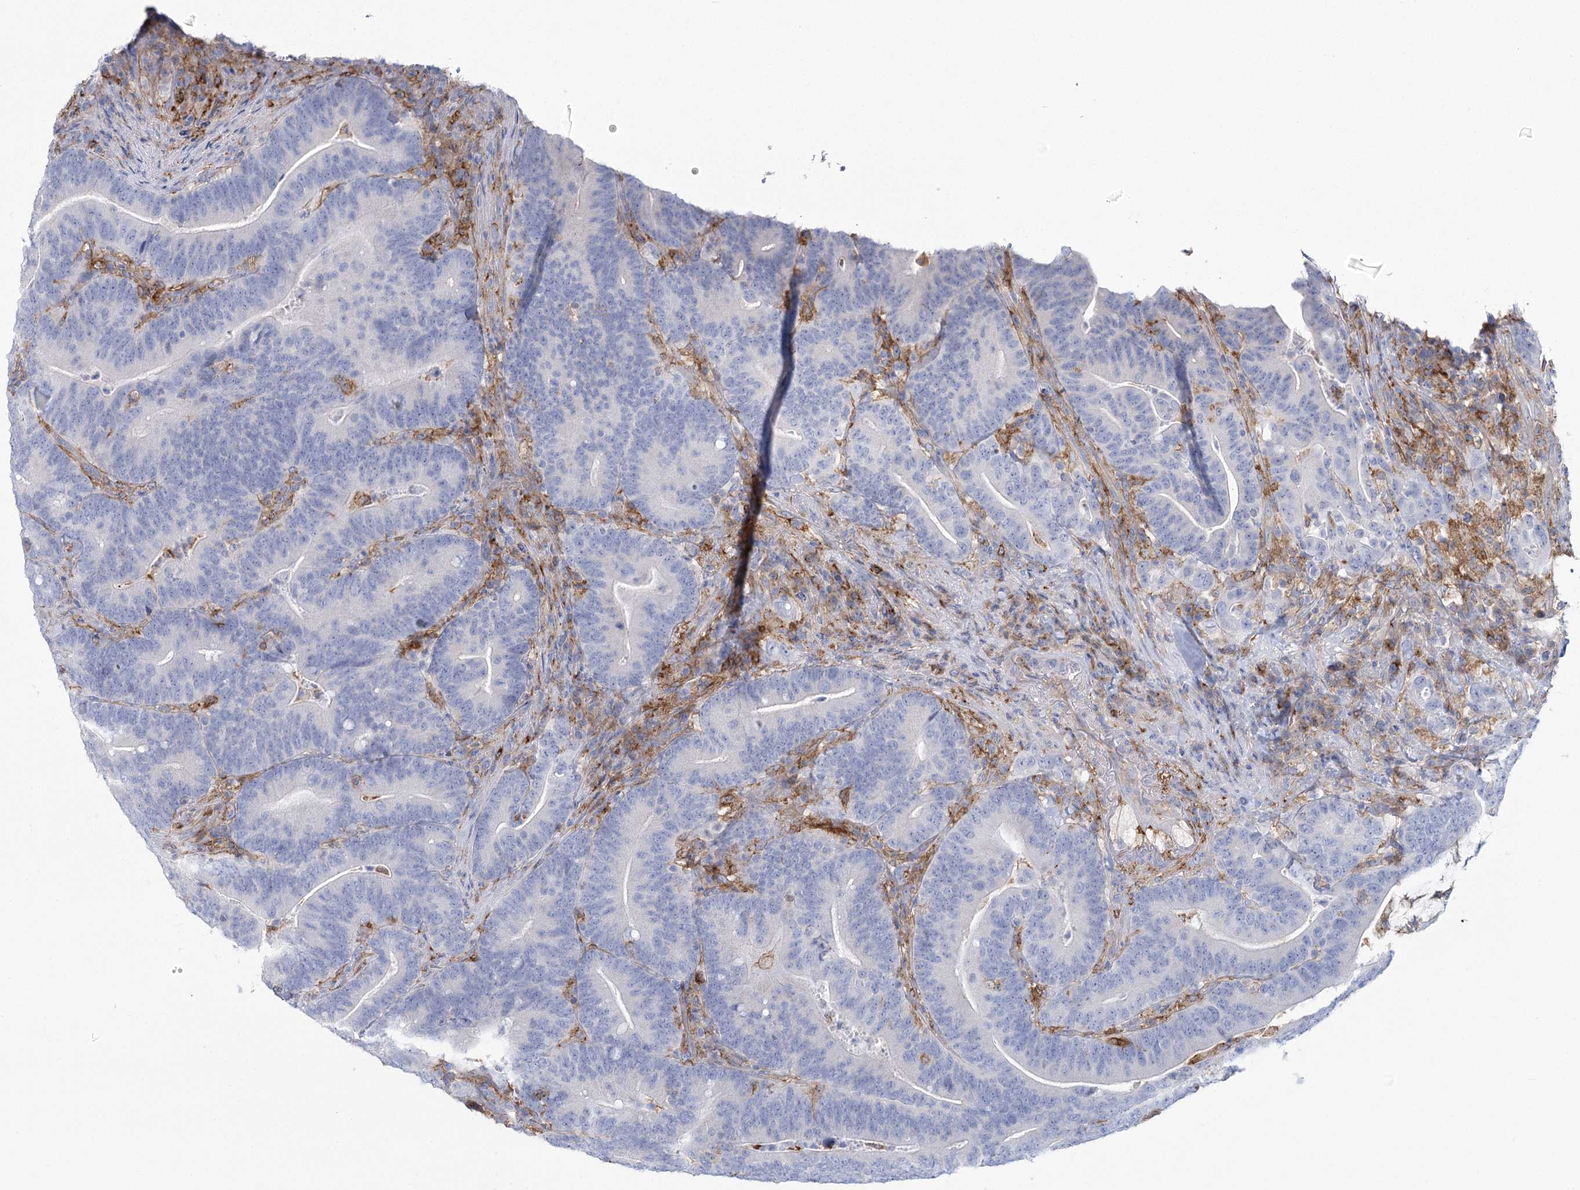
{"staining": {"intensity": "negative", "quantity": "none", "location": "none"}, "tissue": "colorectal cancer", "cell_type": "Tumor cells", "image_type": "cancer", "snomed": [{"axis": "morphology", "description": "Adenocarcinoma, NOS"}, {"axis": "topography", "description": "Colon"}], "caption": "Immunohistochemistry (IHC) micrograph of neoplastic tissue: colorectal adenocarcinoma stained with DAB shows no significant protein expression in tumor cells. (IHC, brightfield microscopy, high magnification).", "gene": "CCDC88A", "patient": {"sex": "female", "age": 66}}